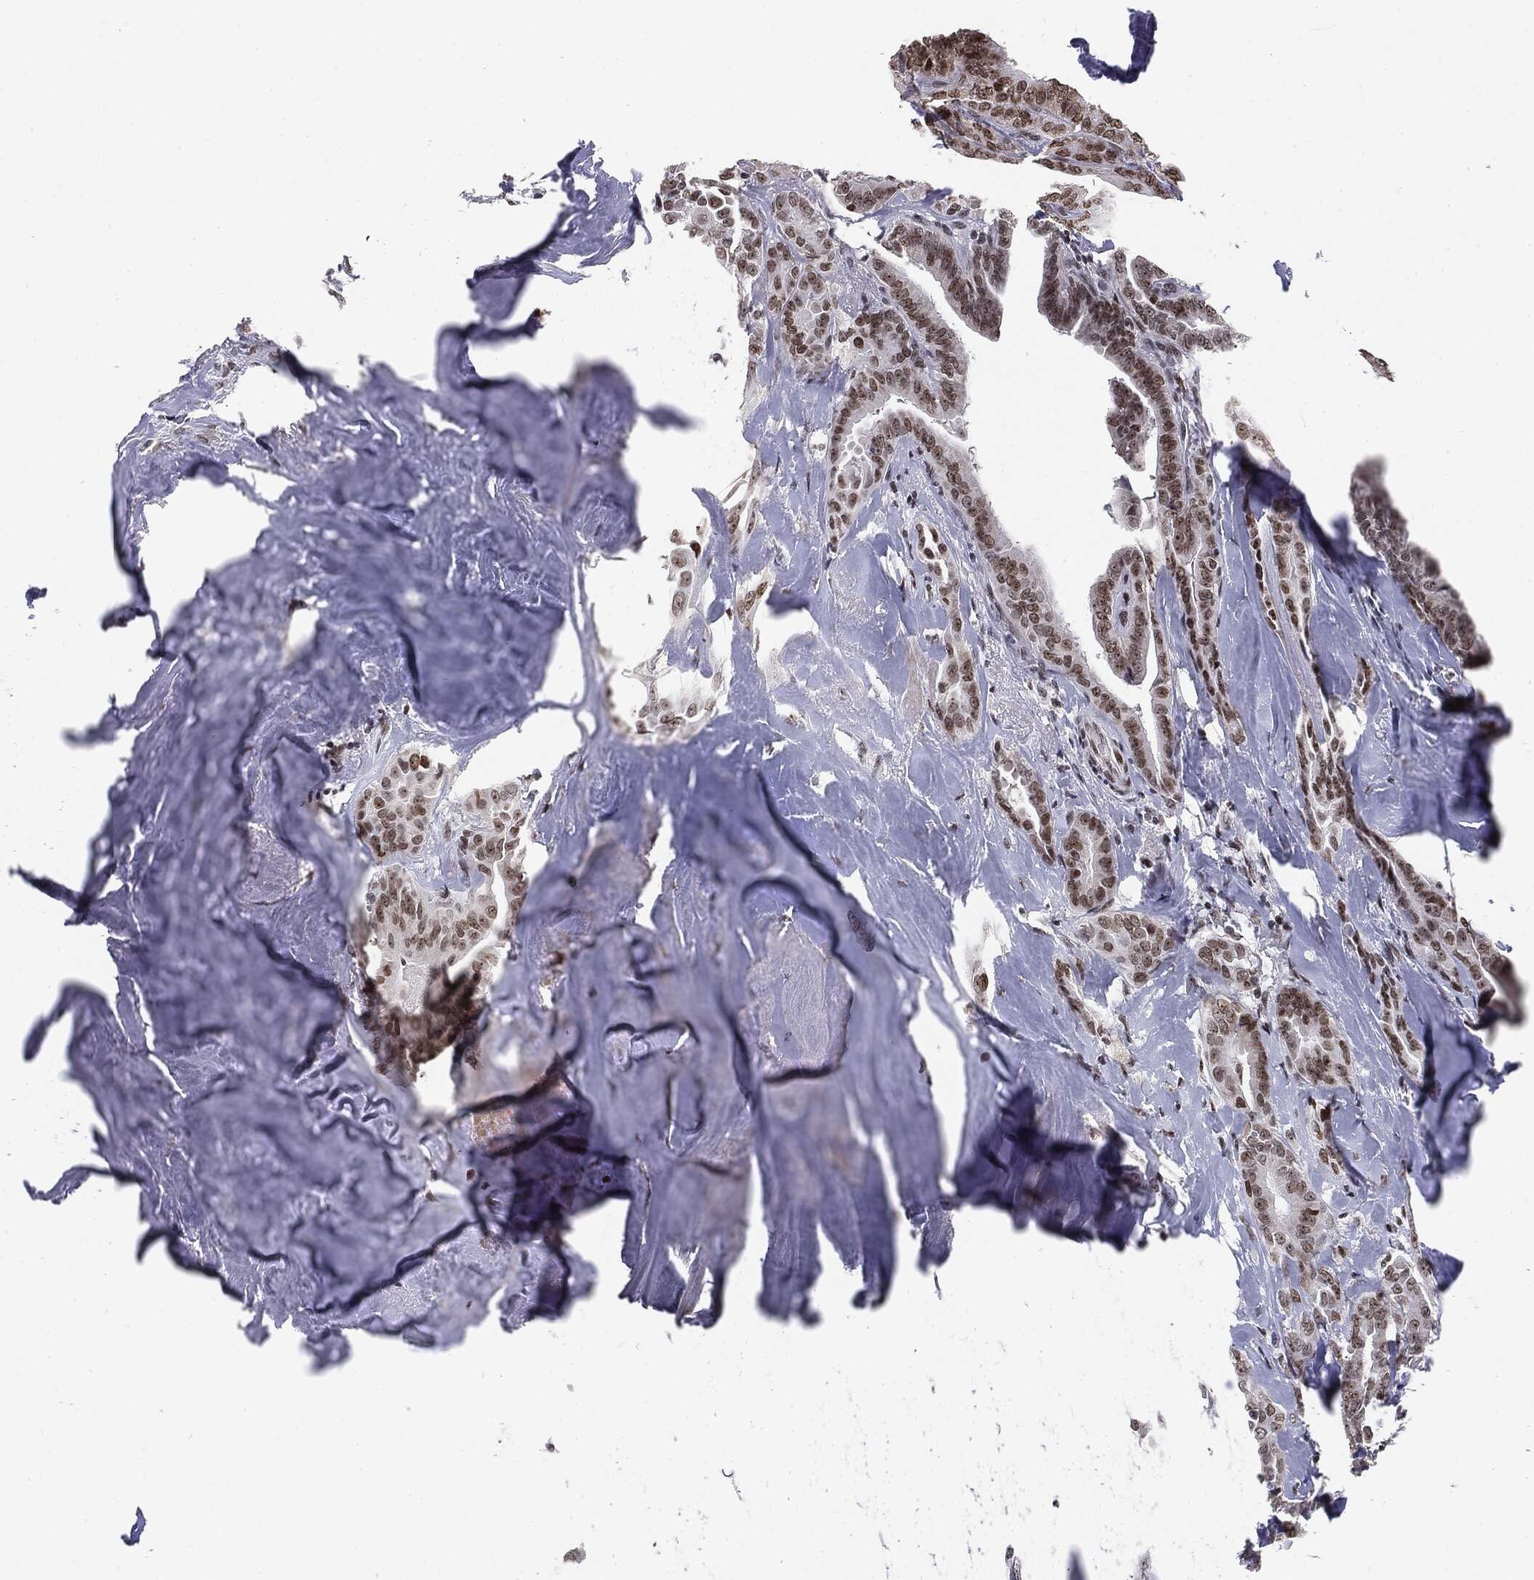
{"staining": {"intensity": "strong", "quantity": ">75%", "location": "nuclear"}, "tissue": "thyroid cancer", "cell_type": "Tumor cells", "image_type": "cancer", "snomed": [{"axis": "morphology", "description": "Papillary adenocarcinoma, NOS"}, {"axis": "topography", "description": "Thyroid gland"}], "caption": "About >75% of tumor cells in human papillary adenocarcinoma (thyroid) exhibit strong nuclear protein positivity as visualized by brown immunohistochemical staining.", "gene": "MDC1", "patient": {"sex": "male", "age": 61}}